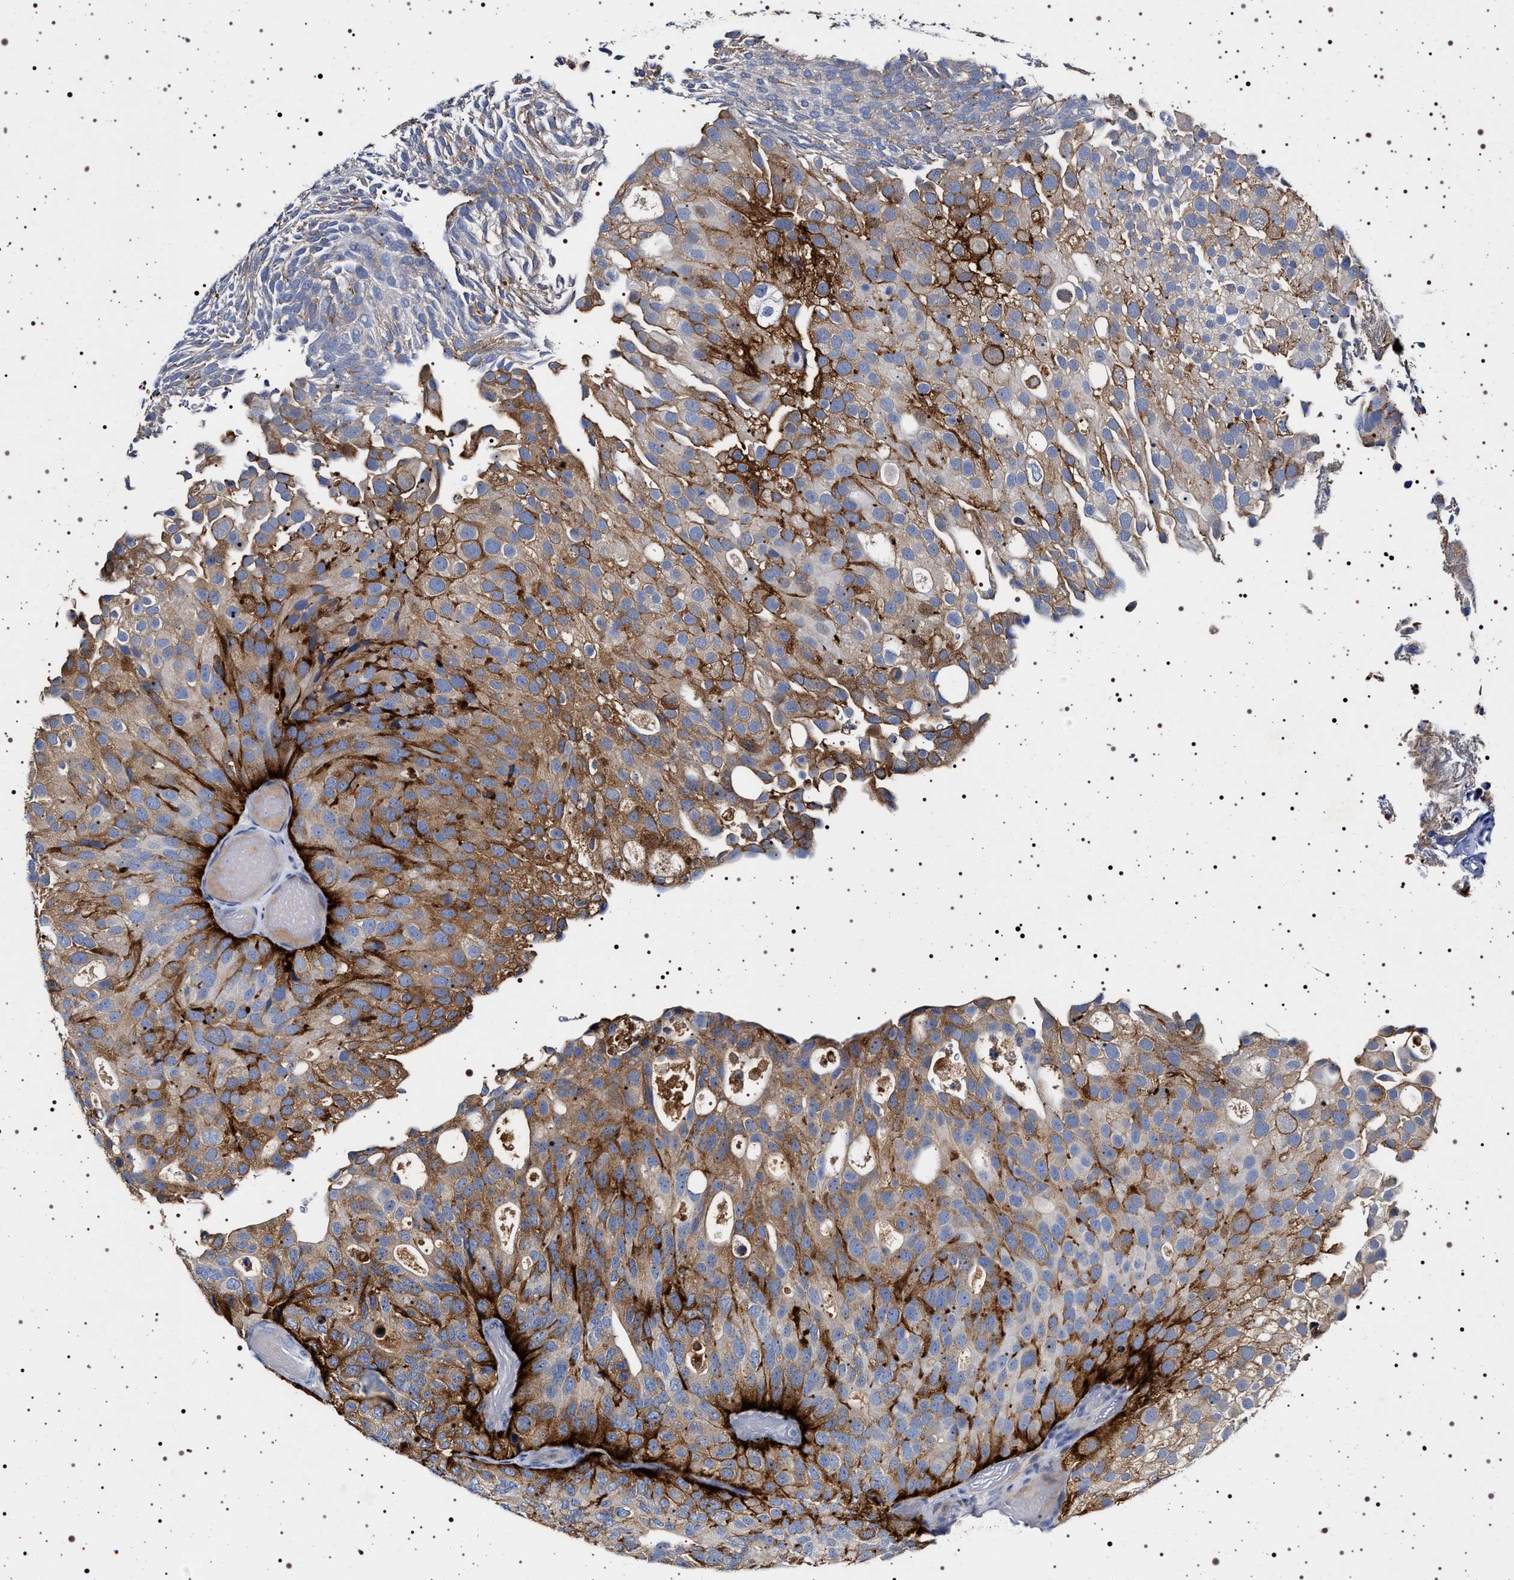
{"staining": {"intensity": "moderate", "quantity": ">75%", "location": "cytoplasmic/membranous"}, "tissue": "urothelial cancer", "cell_type": "Tumor cells", "image_type": "cancer", "snomed": [{"axis": "morphology", "description": "Urothelial carcinoma, Low grade"}, {"axis": "topography", "description": "Urinary bladder"}], "caption": "Urothelial cancer stained for a protein (brown) displays moderate cytoplasmic/membranous positive positivity in about >75% of tumor cells.", "gene": "NAALADL2", "patient": {"sex": "male", "age": 78}}